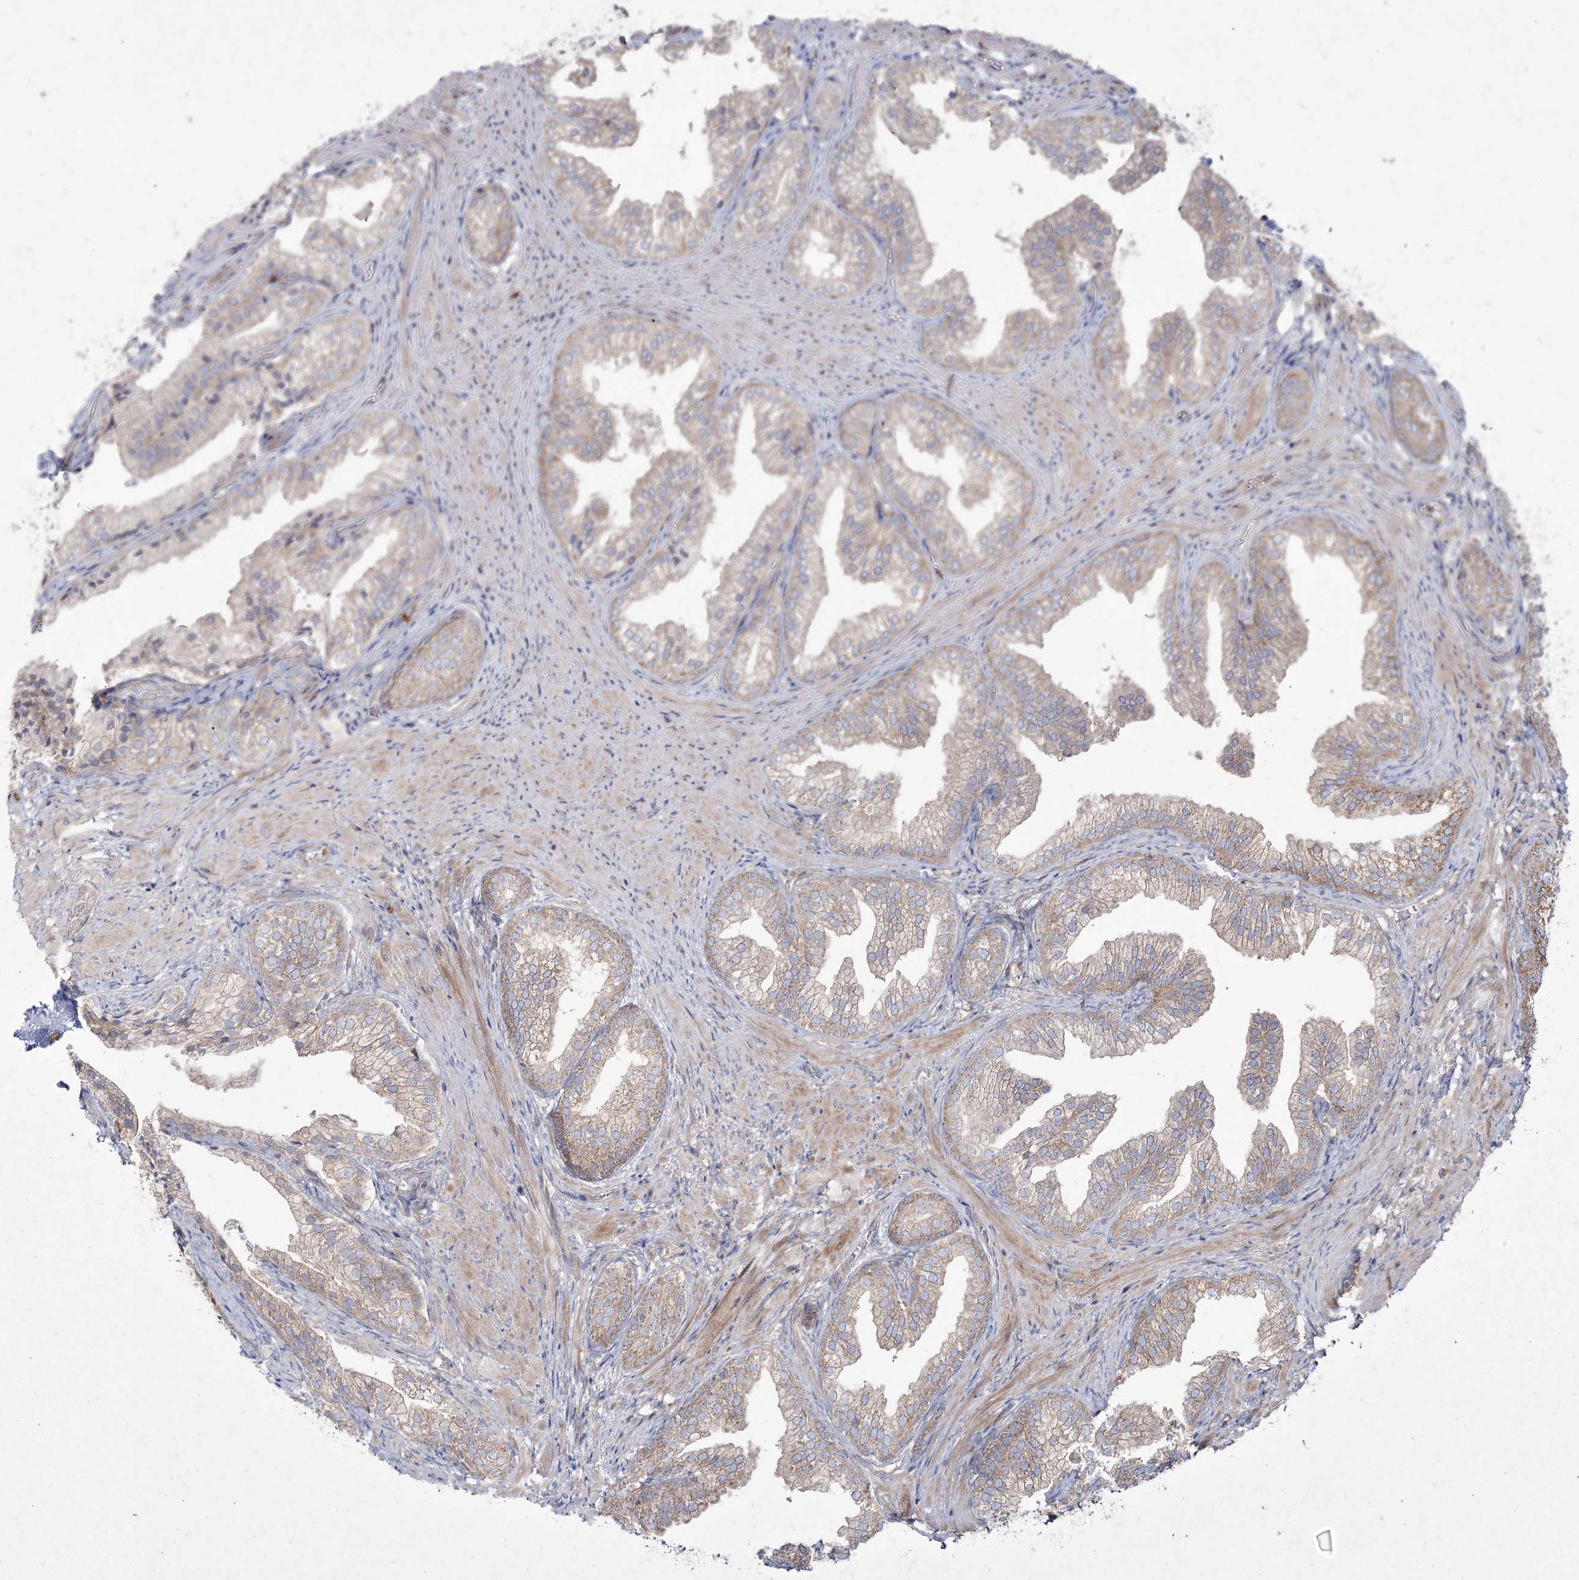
{"staining": {"intensity": "weak", "quantity": ">75%", "location": "cytoplasmic/membranous"}, "tissue": "prostate", "cell_type": "Glandular cells", "image_type": "normal", "snomed": [{"axis": "morphology", "description": "Normal tissue, NOS"}, {"axis": "topography", "description": "Prostate"}], "caption": "Weak cytoplasmic/membranous protein expression is present in approximately >75% of glandular cells in prostate. Immunohistochemistry stains the protein of interest in brown and the nuclei are stained blue.", "gene": "SH3TC1", "patient": {"sex": "male", "age": 76}}